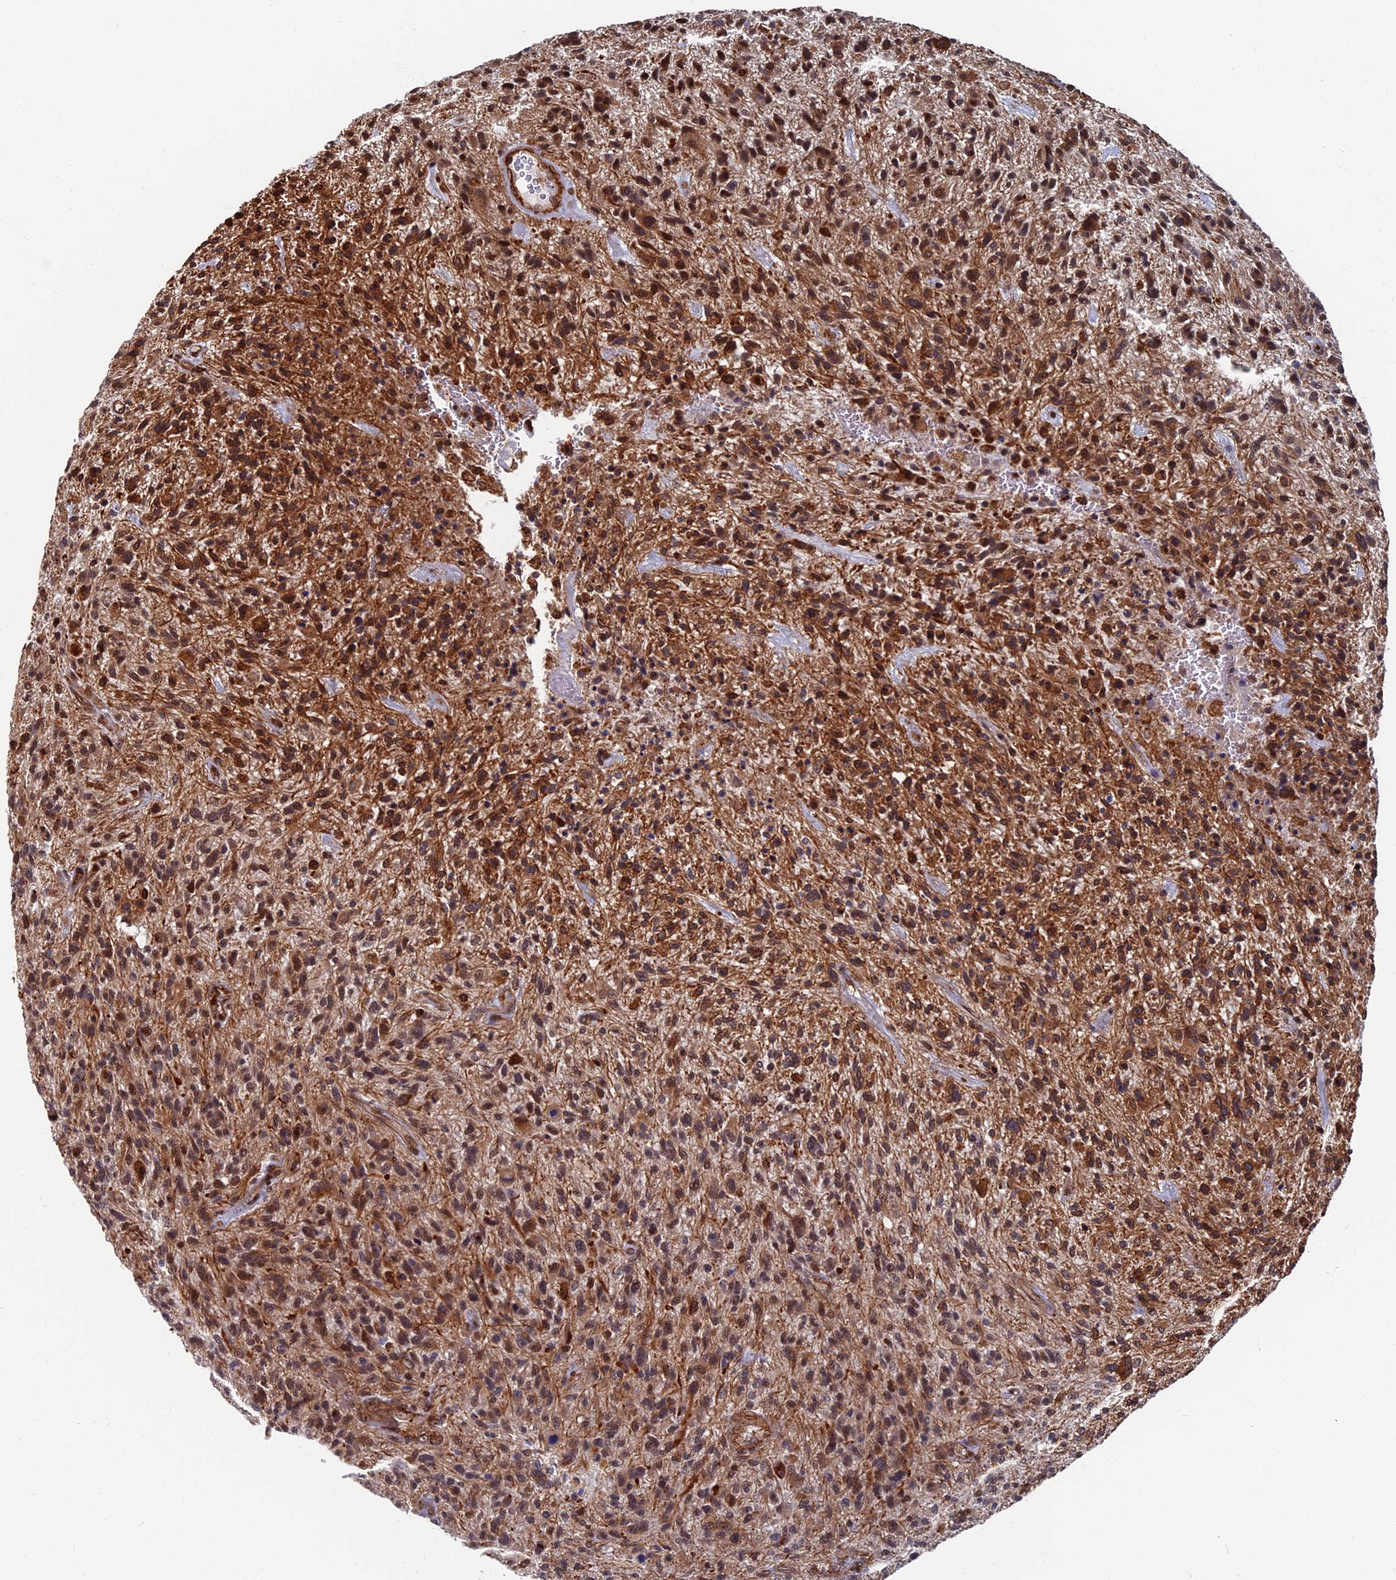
{"staining": {"intensity": "moderate", "quantity": ">75%", "location": "cytoplasmic/membranous,nuclear"}, "tissue": "glioma", "cell_type": "Tumor cells", "image_type": "cancer", "snomed": [{"axis": "morphology", "description": "Glioma, malignant, High grade"}, {"axis": "topography", "description": "Brain"}], "caption": "The immunohistochemical stain shows moderate cytoplasmic/membranous and nuclear positivity in tumor cells of glioma tissue.", "gene": "CTDP1", "patient": {"sex": "male", "age": 47}}